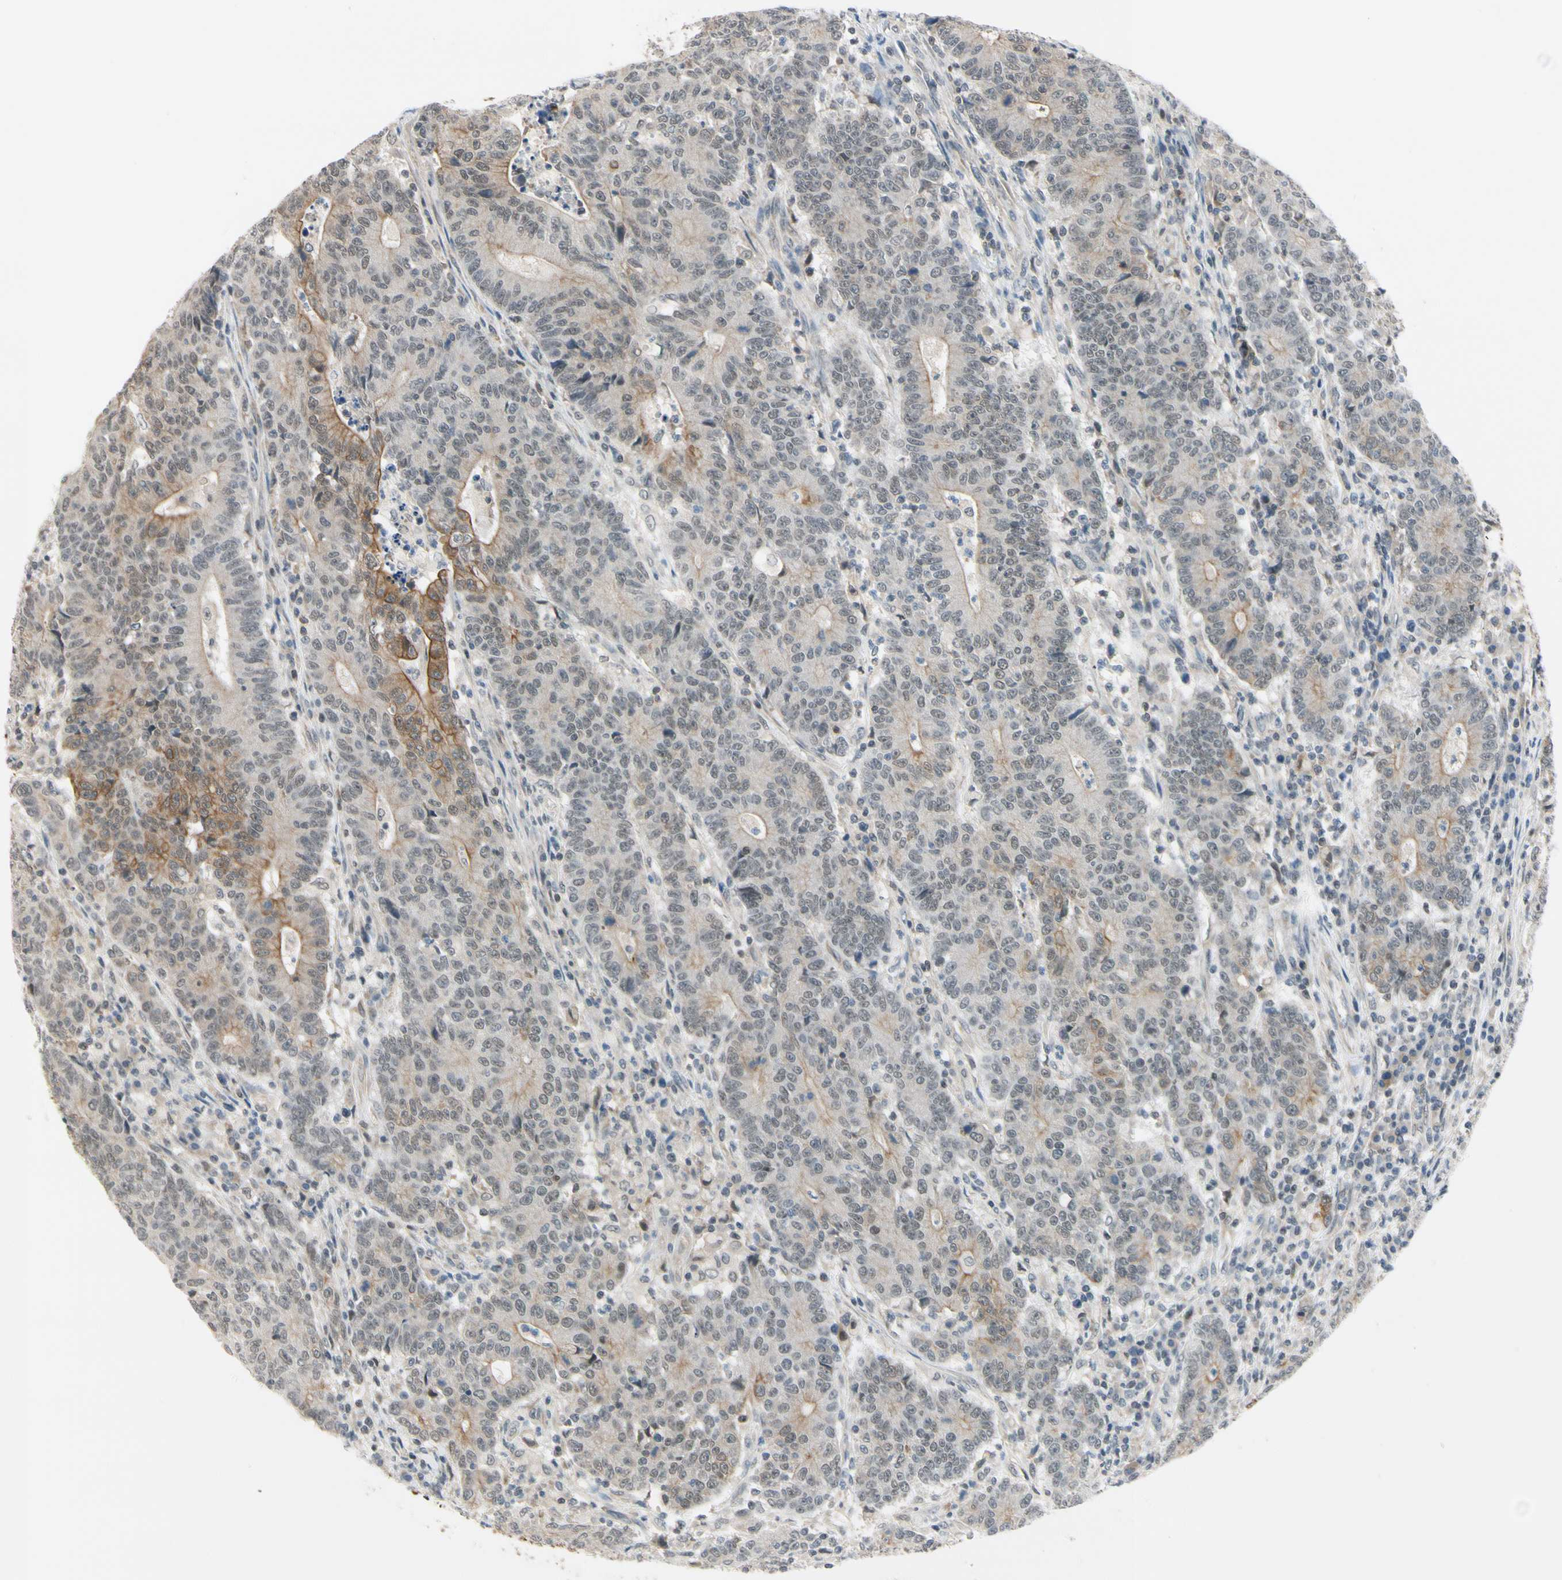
{"staining": {"intensity": "moderate", "quantity": "<25%", "location": "cytoplasmic/membranous"}, "tissue": "colorectal cancer", "cell_type": "Tumor cells", "image_type": "cancer", "snomed": [{"axis": "morphology", "description": "Normal tissue, NOS"}, {"axis": "morphology", "description": "Adenocarcinoma, NOS"}, {"axis": "topography", "description": "Colon"}], "caption": "Immunohistochemistry (IHC) histopathology image of adenocarcinoma (colorectal) stained for a protein (brown), which demonstrates low levels of moderate cytoplasmic/membranous expression in about <25% of tumor cells.", "gene": "TAF12", "patient": {"sex": "female", "age": 75}}